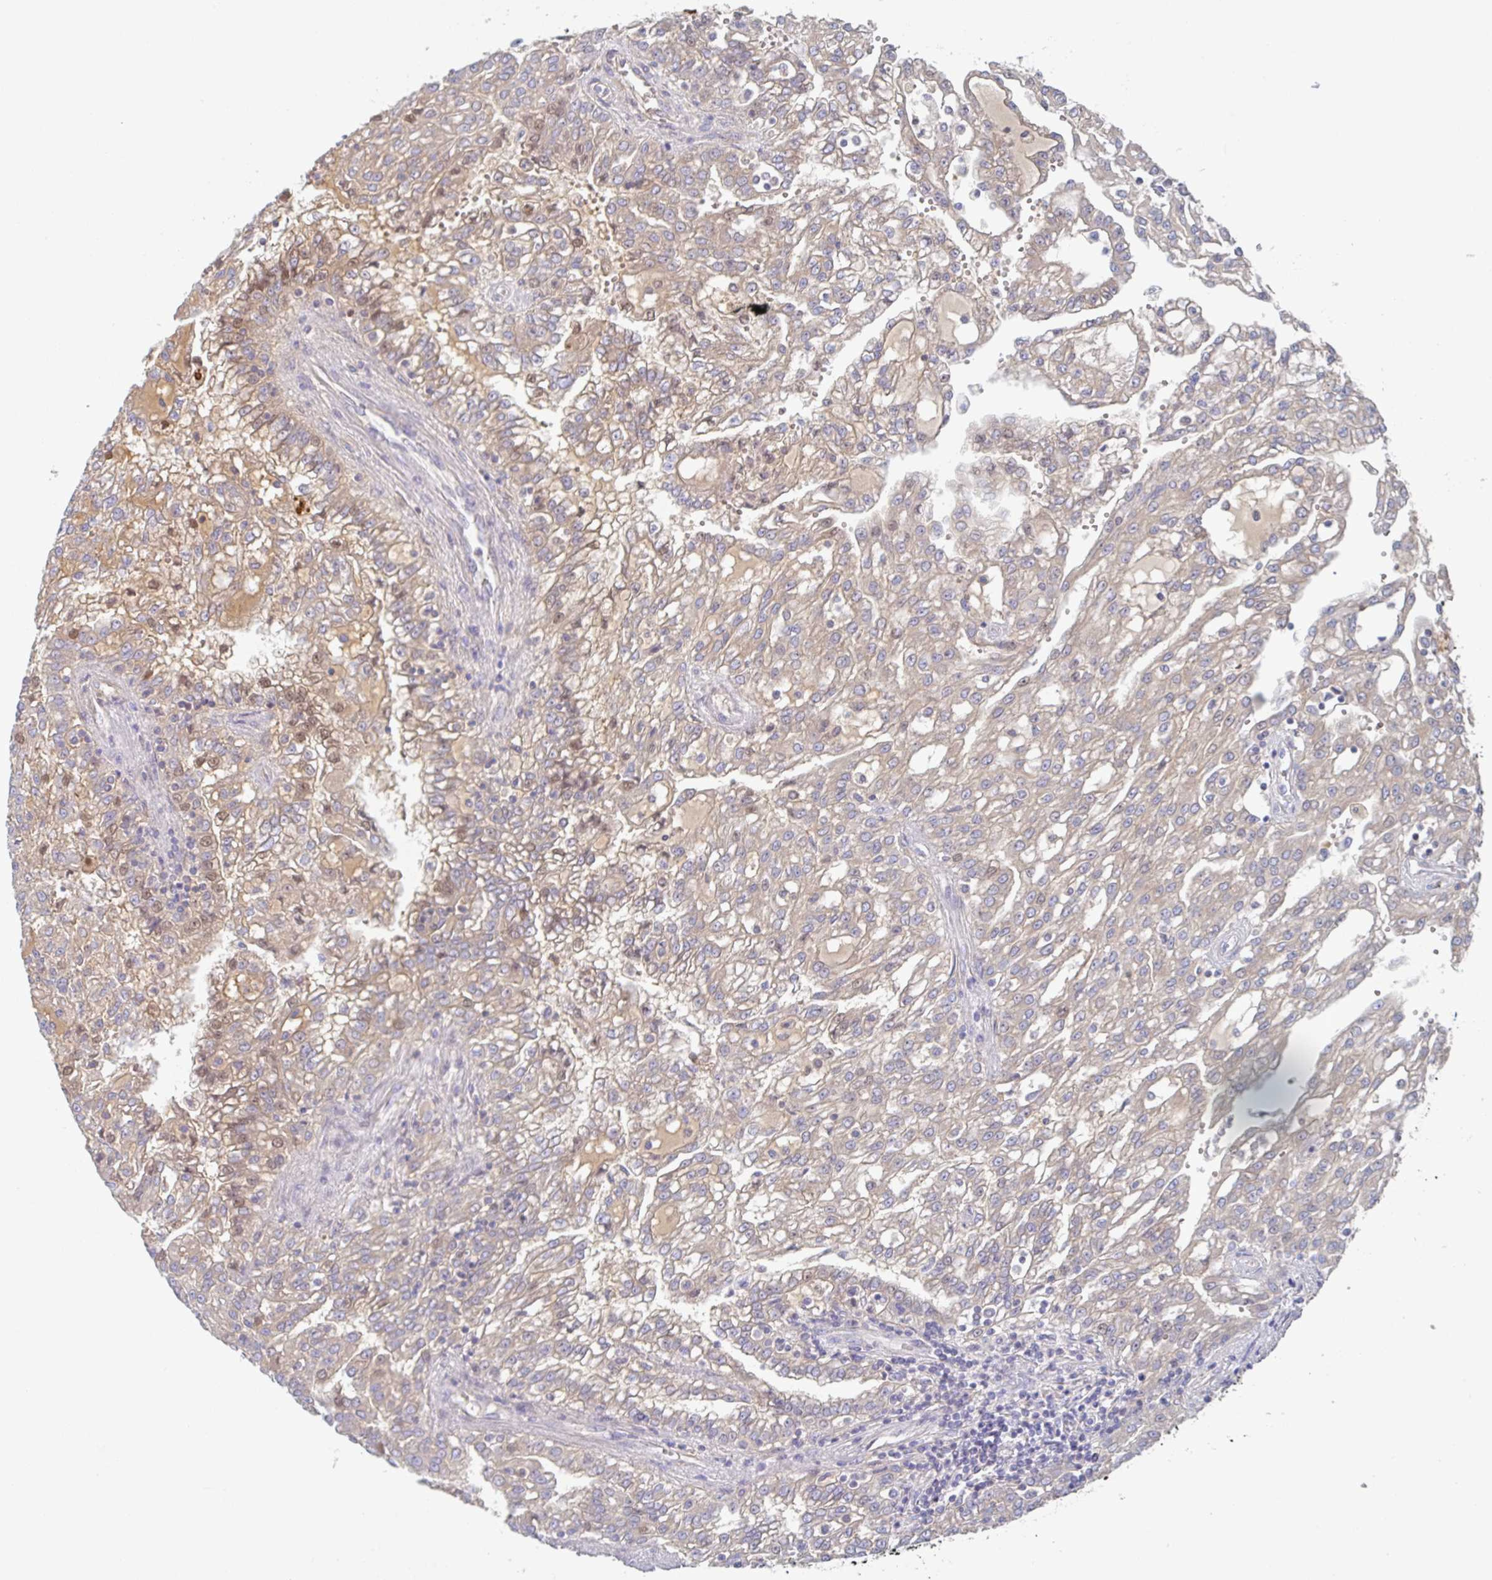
{"staining": {"intensity": "weak", "quantity": ">75%", "location": "cytoplasmic/membranous"}, "tissue": "renal cancer", "cell_type": "Tumor cells", "image_type": "cancer", "snomed": [{"axis": "morphology", "description": "Adenocarcinoma, NOS"}, {"axis": "topography", "description": "Kidney"}], "caption": "Brown immunohistochemical staining in renal adenocarcinoma demonstrates weak cytoplasmic/membranous staining in approximately >75% of tumor cells.", "gene": "AMPD2", "patient": {"sex": "male", "age": 63}}